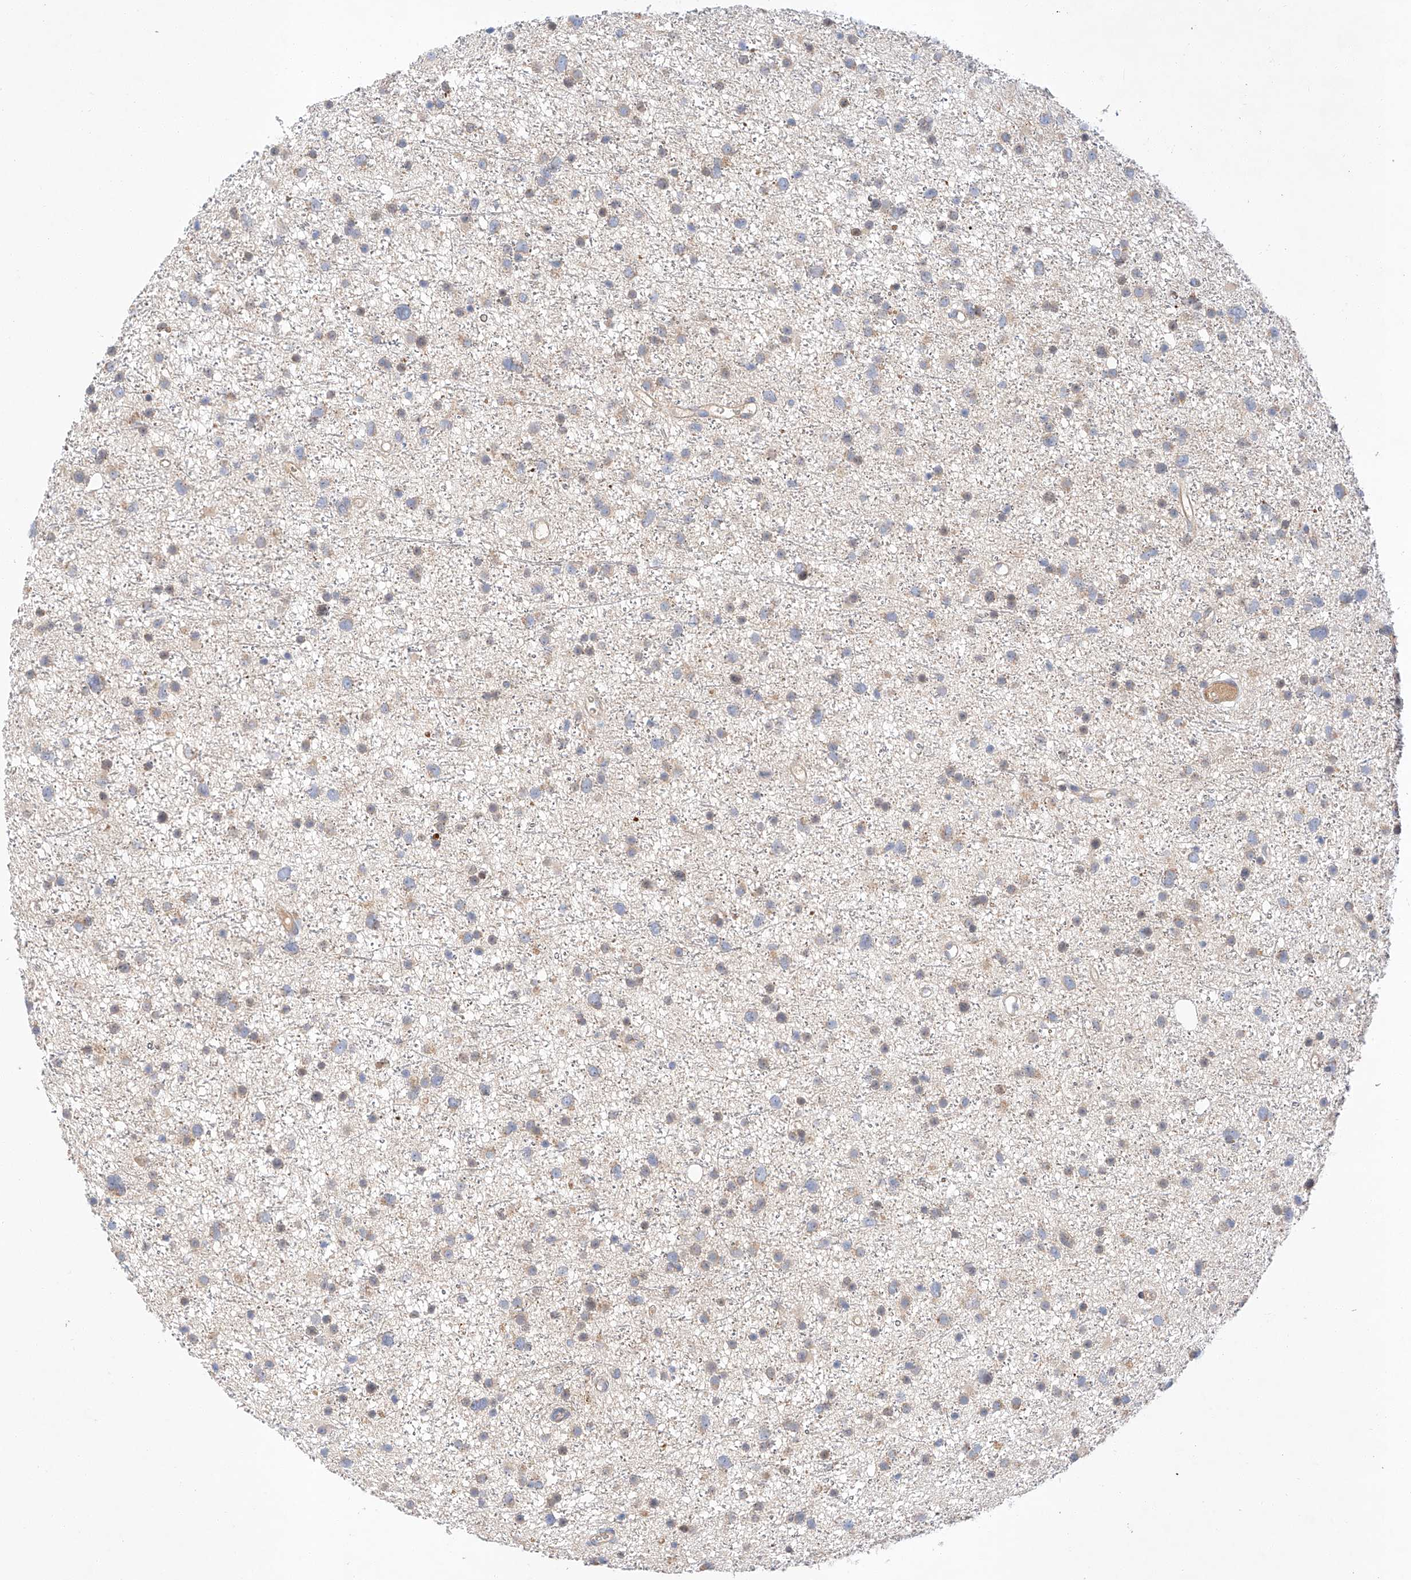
{"staining": {"intensity": "weak", "quantity": "25%-75%", "location": "cytoplasmic/membranous"}, "tissue": "glioma", "cell_type": "Tumor cells", "image_type": "cancer", "snomed": [{"axis": "morphology", "description": "Glioma, malignant, Low grade"}, {"axis": "topography", "description": "Cerebral cortex"}], "caption": "Brown immunohistochemical staining in glioma exhibits weak cytoplasmic/membranous positivity in approximately 25%-75% of tumor cells. (IHC, brightfield microscopy, high magnification).", "gene": "C6orf118", "patient": {"sex": "female", "age": 39}}